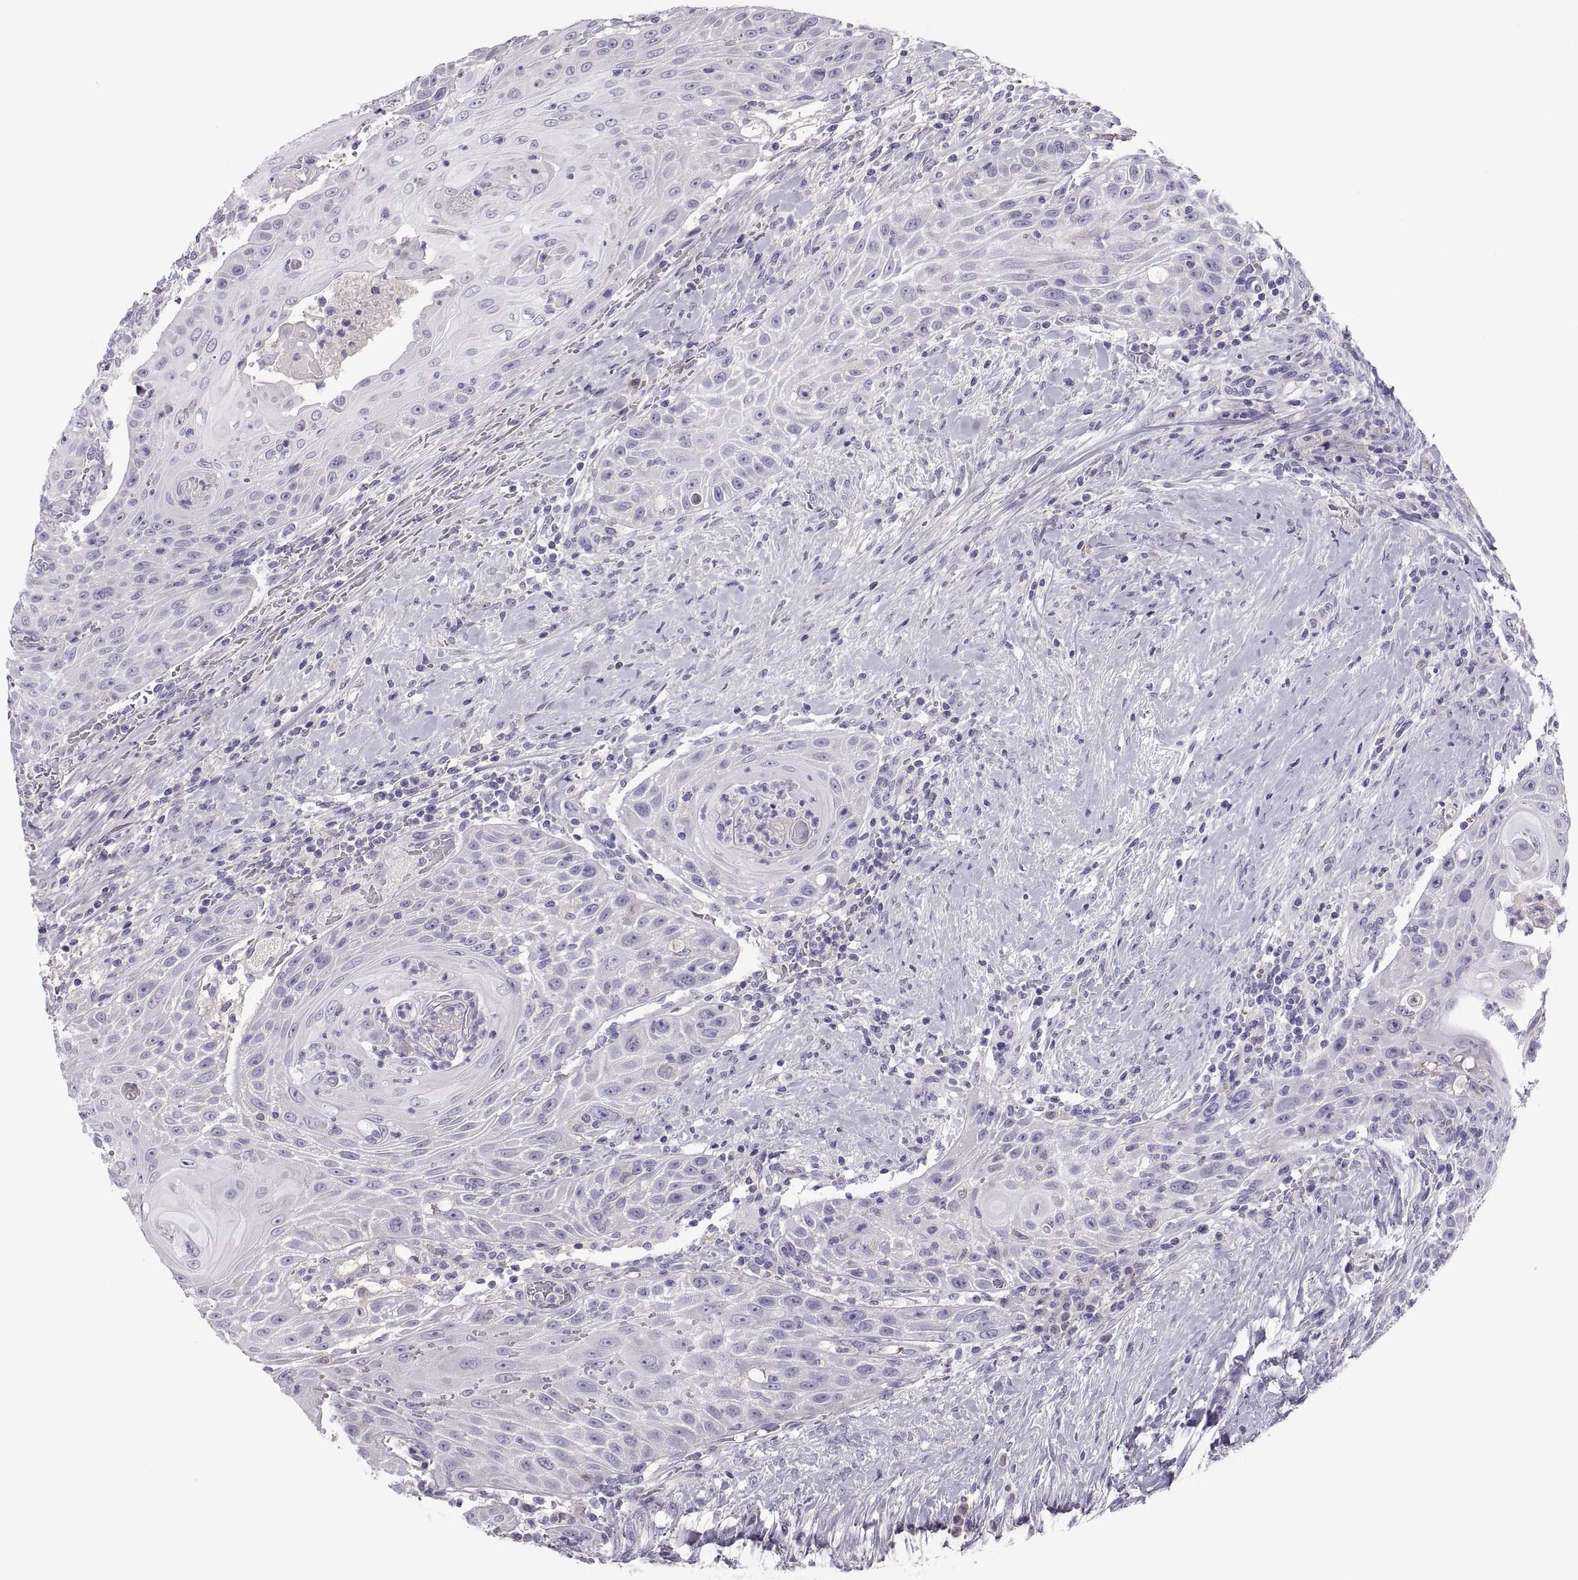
{"staining": {"intensity": "negative", "quantity": "none", "location": "none"}, "tissue": "head and neck cancer", "cell_type": "Tumor cells", "image_type": "cancer", "snomed": [{"axis": "morphology", "description": "Squamous cell carcinoma, NOS"}, {"axis": "topography", "description": "Head-Neck"}], "caption": "This is a photomicrograph of immunohistochemistry (IHC) staining of head and neck squamous cell carcinoma, which shows no expression in tumor cells.", "gene": "MAGEB2", "patient": {"sex": "male", "age": 69}}